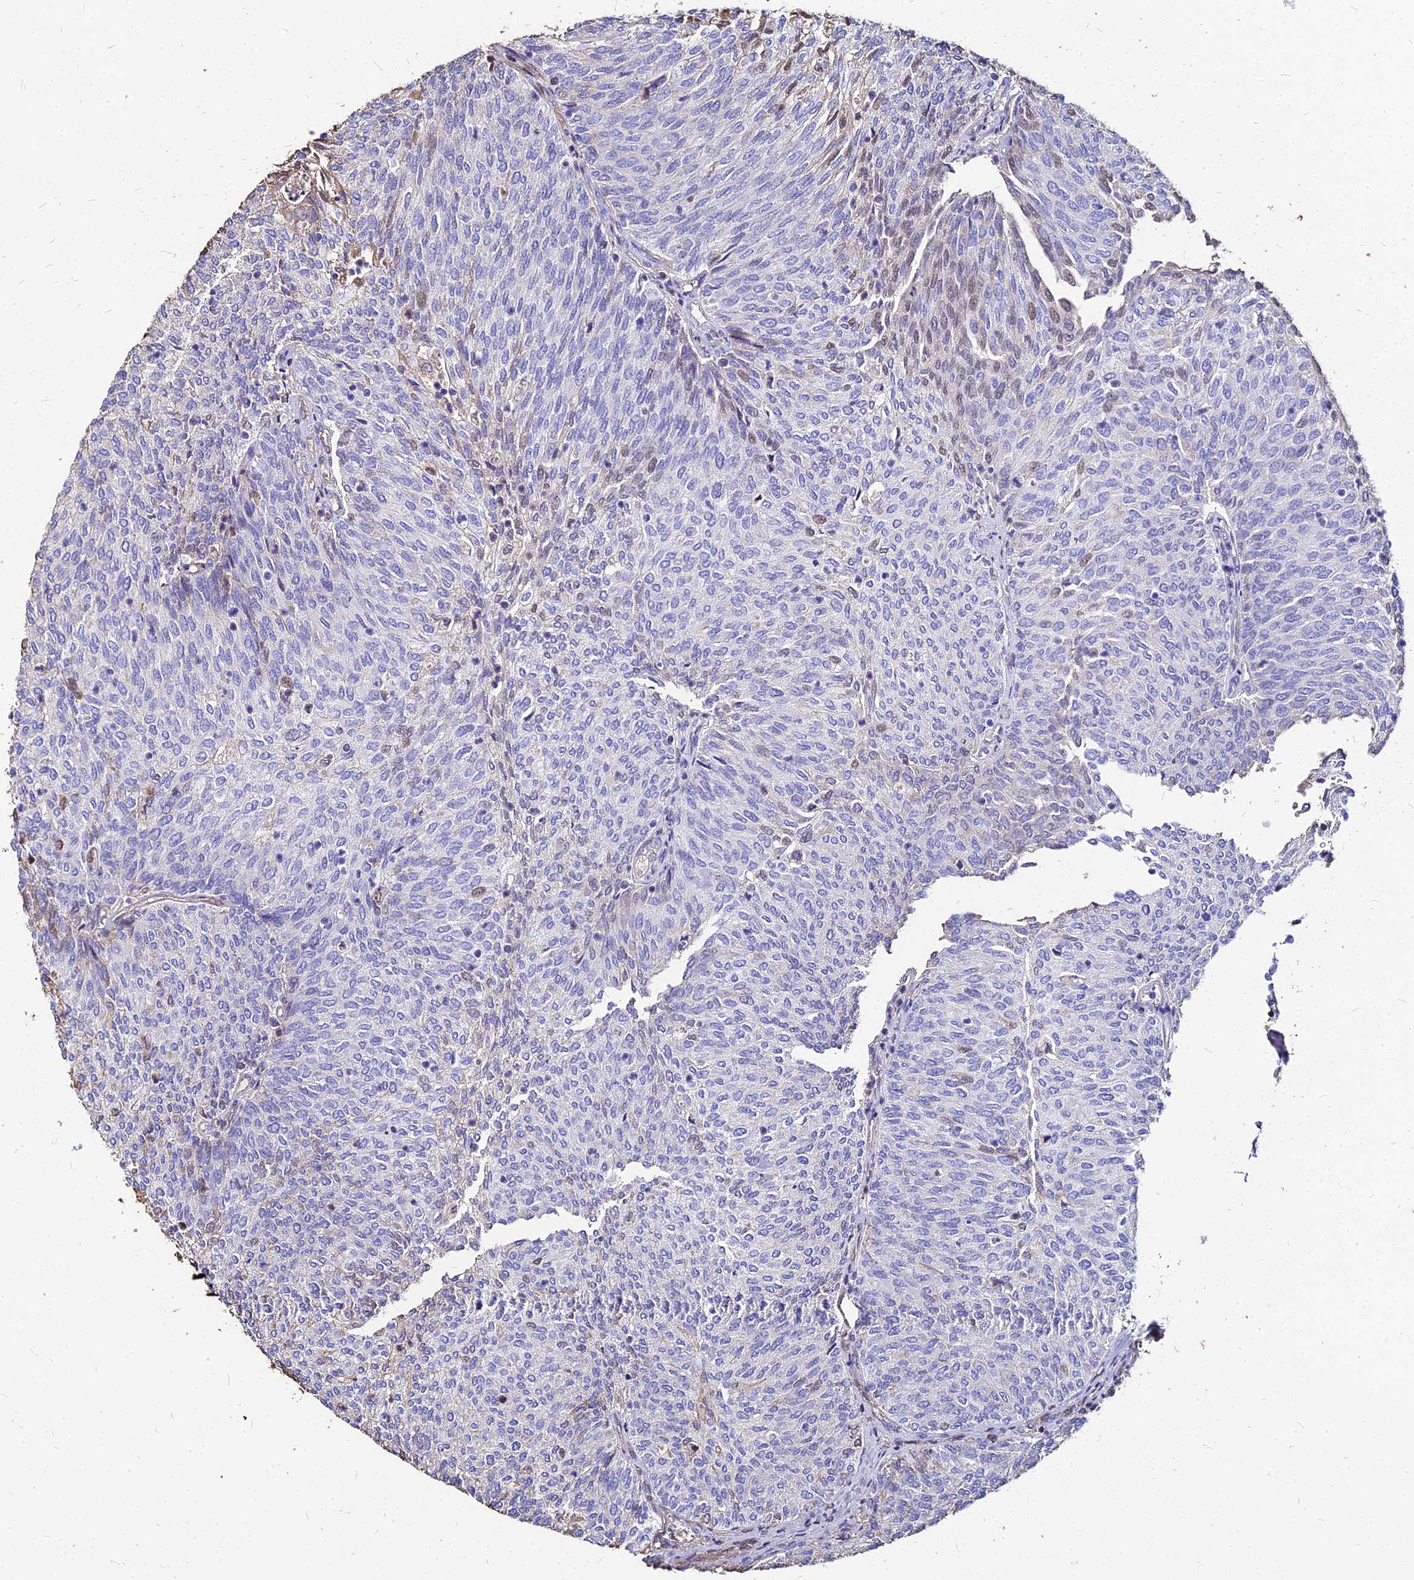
{"staining": {"intensity": "negative", "quantity": "none", "location": "none"}, "tissue": "urothelial cancer", "cell_type": "Tumor cells", "image_type": "cancer", "snomed": [{"axis": "morphology", "description": "Urothelial carcinoma, High grade"}, {"axis": "topography", "description": "Urinary bladder"}], "caption": "The immunohistochemistry histopathology image has no significant positivity in tumor cells of urothelial cancer tissue.", "gene": "NME5", "patient": {"sex": "female", "age": 79}}